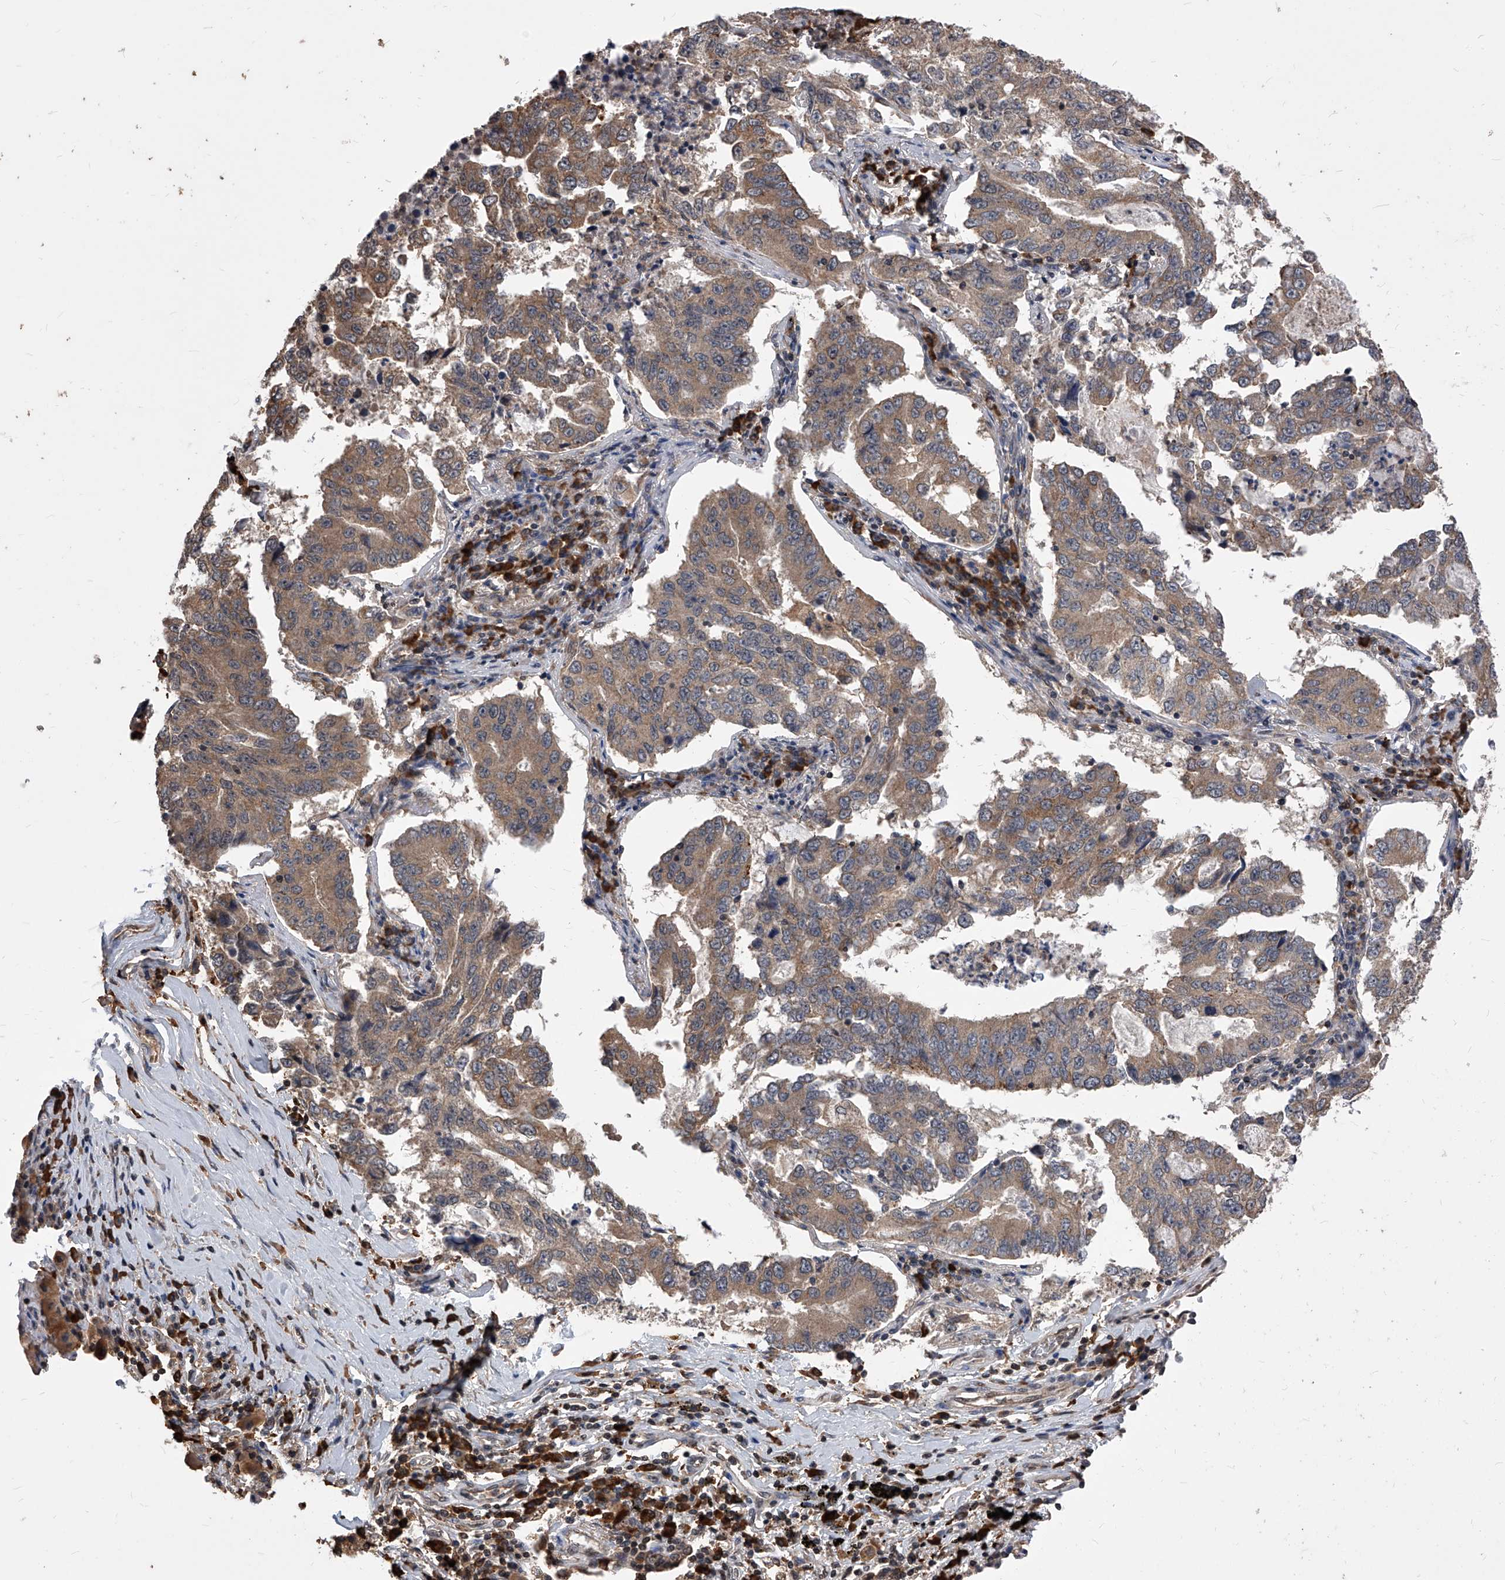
{"staining": {"intensity": "moderate", "quantity": ">75%", "location": "cytoplasmic/membranous"}, "tissue": "lung cancer", "cell_type": "Tumor cells", "image_type": "cancer", "snomed": [{"axis": "morphology", "description": "Adenocarcinoma, NOS"}, {"axis": "topography", "description": "Lung"}], "caption": "Adenocarcinoma (lung) stained with a brown dye demonstrates moderate cytoplasmic/membranous positive staining in approximately >75% of tumor cells.", "gene": "ID1", "patient": {"sex": "female", "age": 51}}